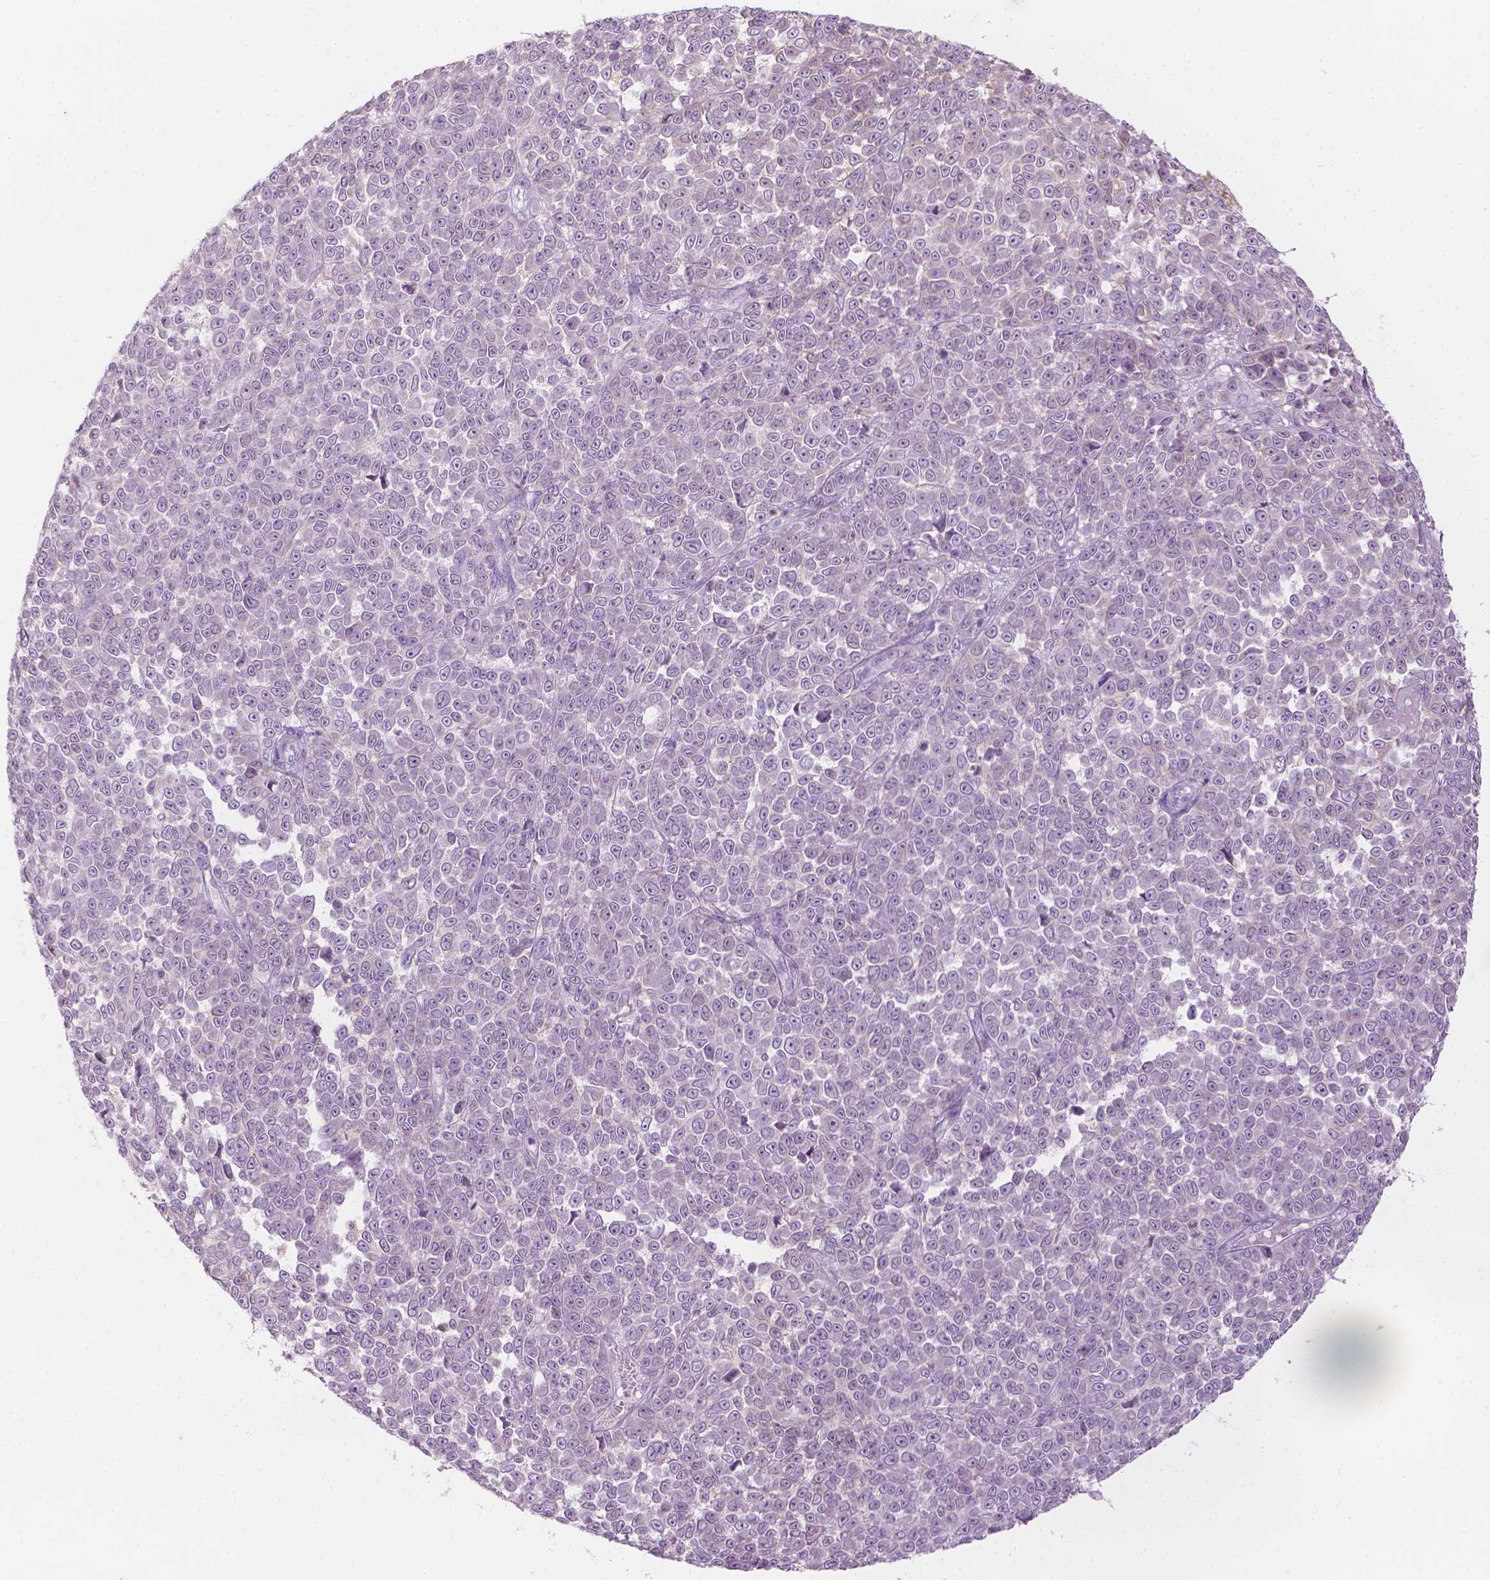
{"staining": {"intensity": "negative", "quantity": "none", "location": "none"}, "tissue": "melanoma", "cell_type": "Tumor cells", "image_type": "cancer", "snomed": [{"axis": "morphology", "description": "Malignant melanoma, NOS"}, {"axis": "topography", "description": "Skin"}], "caption": "The immunohistochemistry (IHC) image has no significant expression in tumor cells of malignant melanoma tissue.", "gene": "SHMT1", "patient": {"sex": "female", "age": 95}}